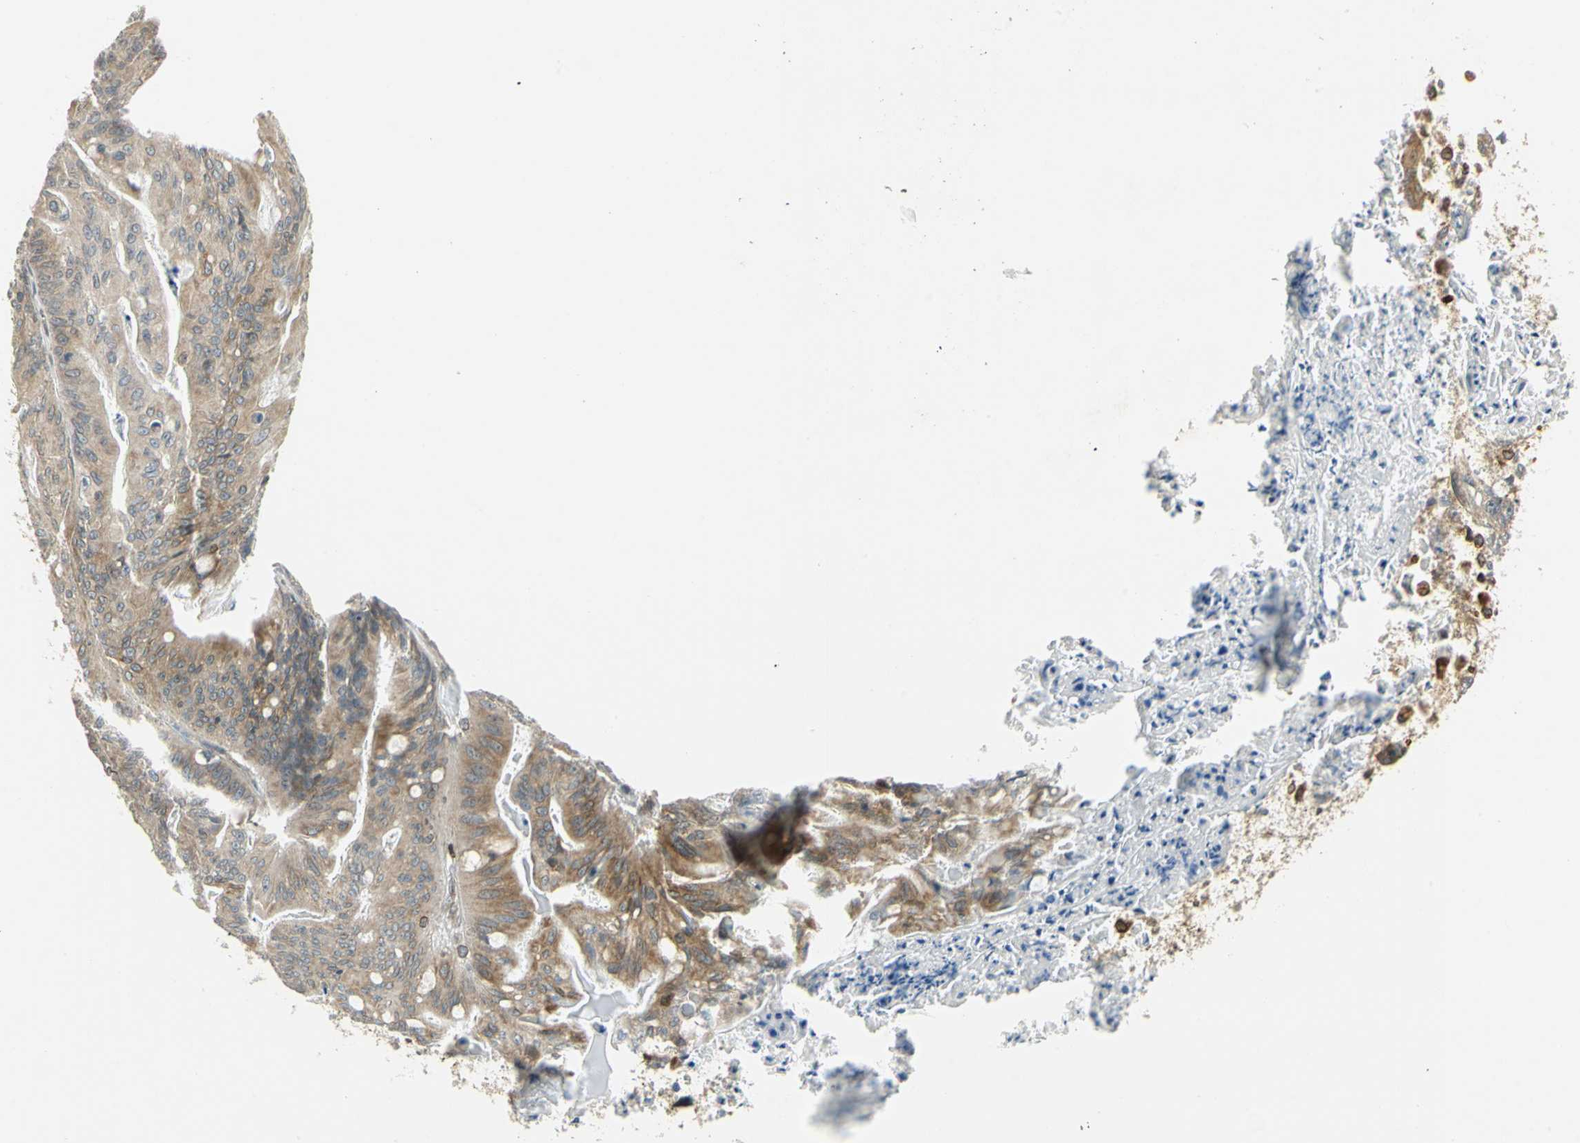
{"staining": {"intensity": "moderate", "quantity": ">75%", "location": "cytoplasmic/membranous"}, "tissue": "ovarian cancer", "cell_type": "Tumor cells", "image_type": "cancer", "snomed": [{"axis": "morphology", "description": "Cystadenocarcinoma, mucinous, NOS"}, {"axis": "topography", "description": "Ovary"}], "caption": "This is an image of immunohistochemistry staining of ovarian mucinous cystadenocarcinoma, which shows moderate staining in the cytoplasmic/membranous of tumor cells.", "gene": "TAPBP", "patient": {"sex": "female", "age": 37}}